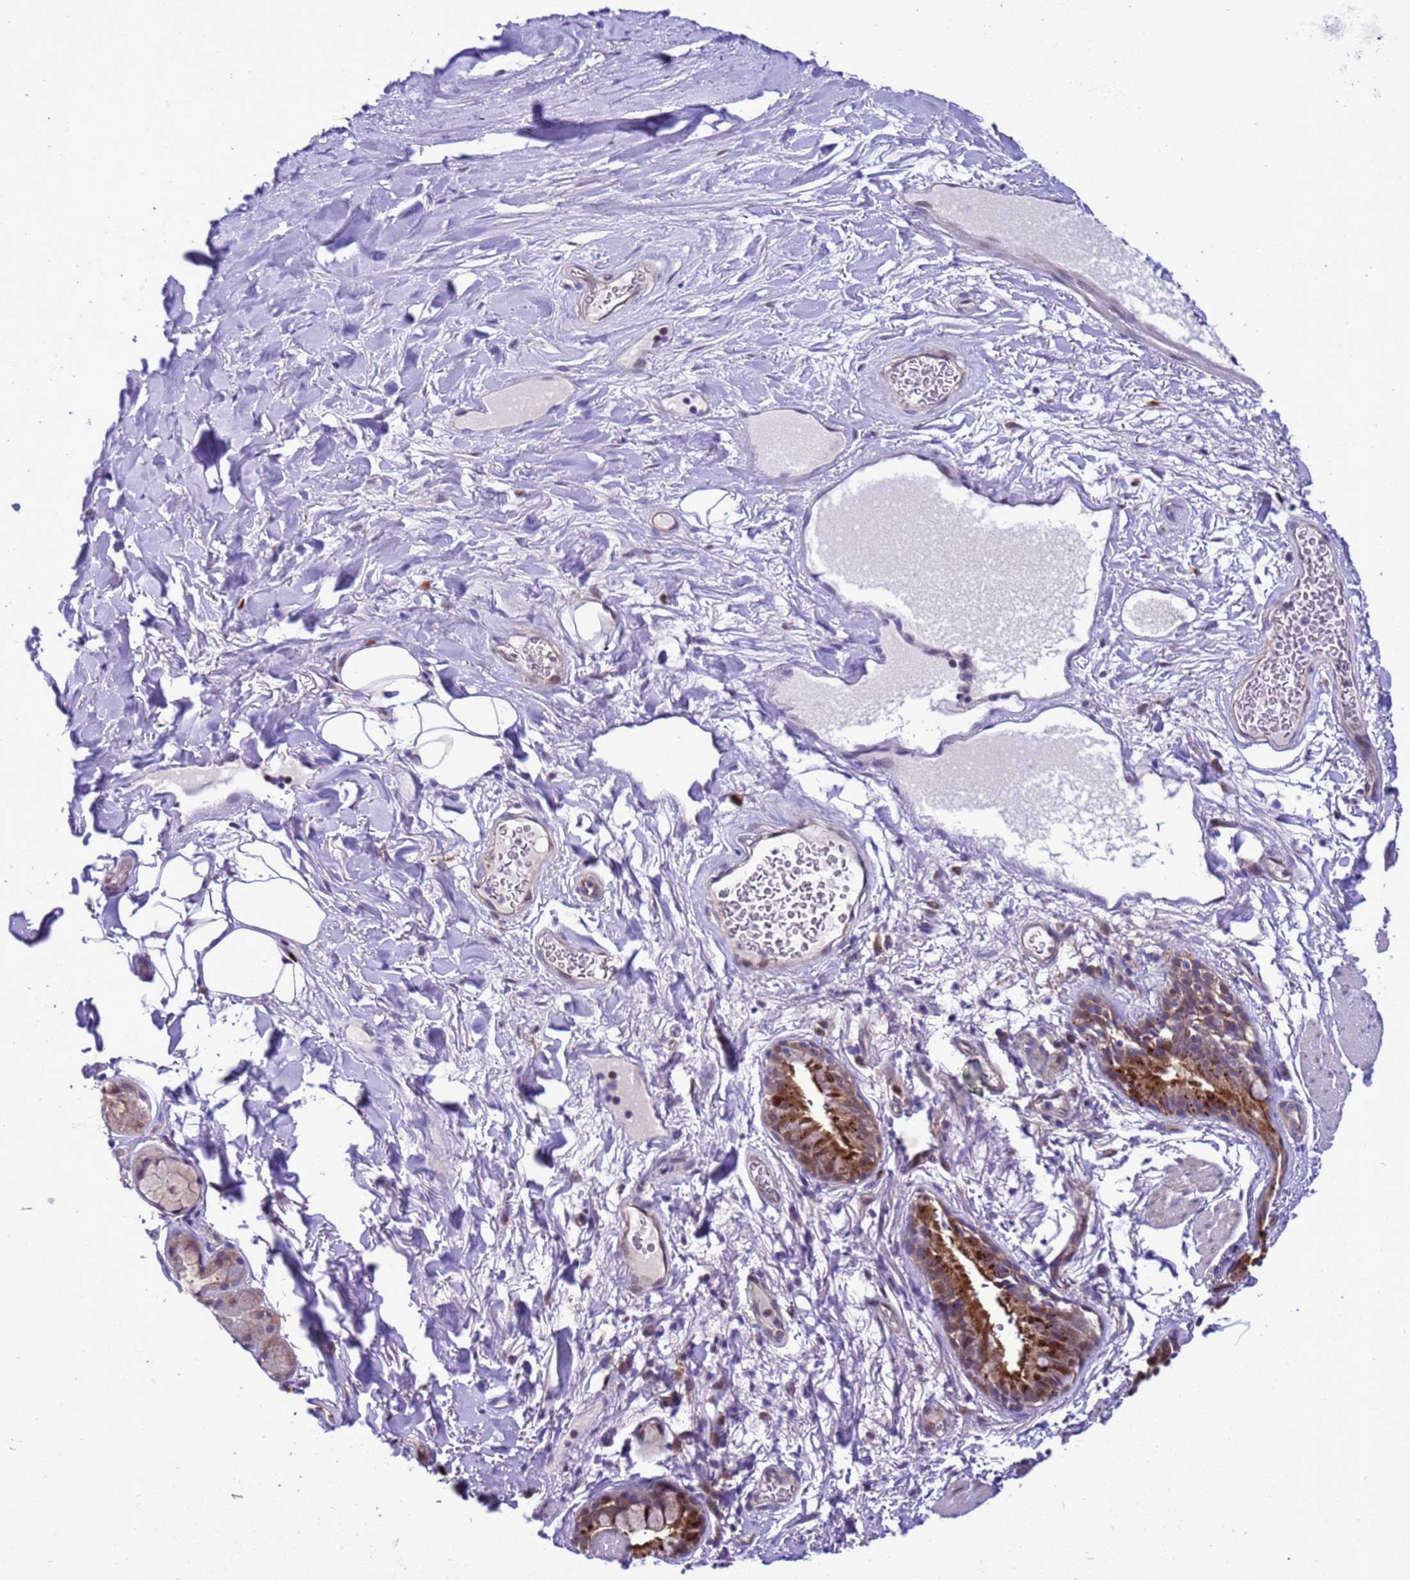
{"staining": {"intensity": "moderate", "quantity": ">75%", "location": "cytoplasmic/membranous"}, "tissue": "bronchus", "cell_type": "Respiratory epithelial cells", "image_type": "normal", "snomed": [{"axis": "morphology", "description": "Normal tissue, NOS"}, {"axis": "topography", "description": "Cartilage tissue"}], "caption": "Immunohistochemistry (IHC) of benign human bronchus shows medium levels of moderate cytoplasmic/membranous positivity in approximately >75% of respiratory epithelial cells. The protein of interest is stained brown, and the nuclei are stained in blue (DAB IHC with brightfield microscopy, high magnification).", "gene": "RASD1", "patient": {"sex": "male", "age": 63}}